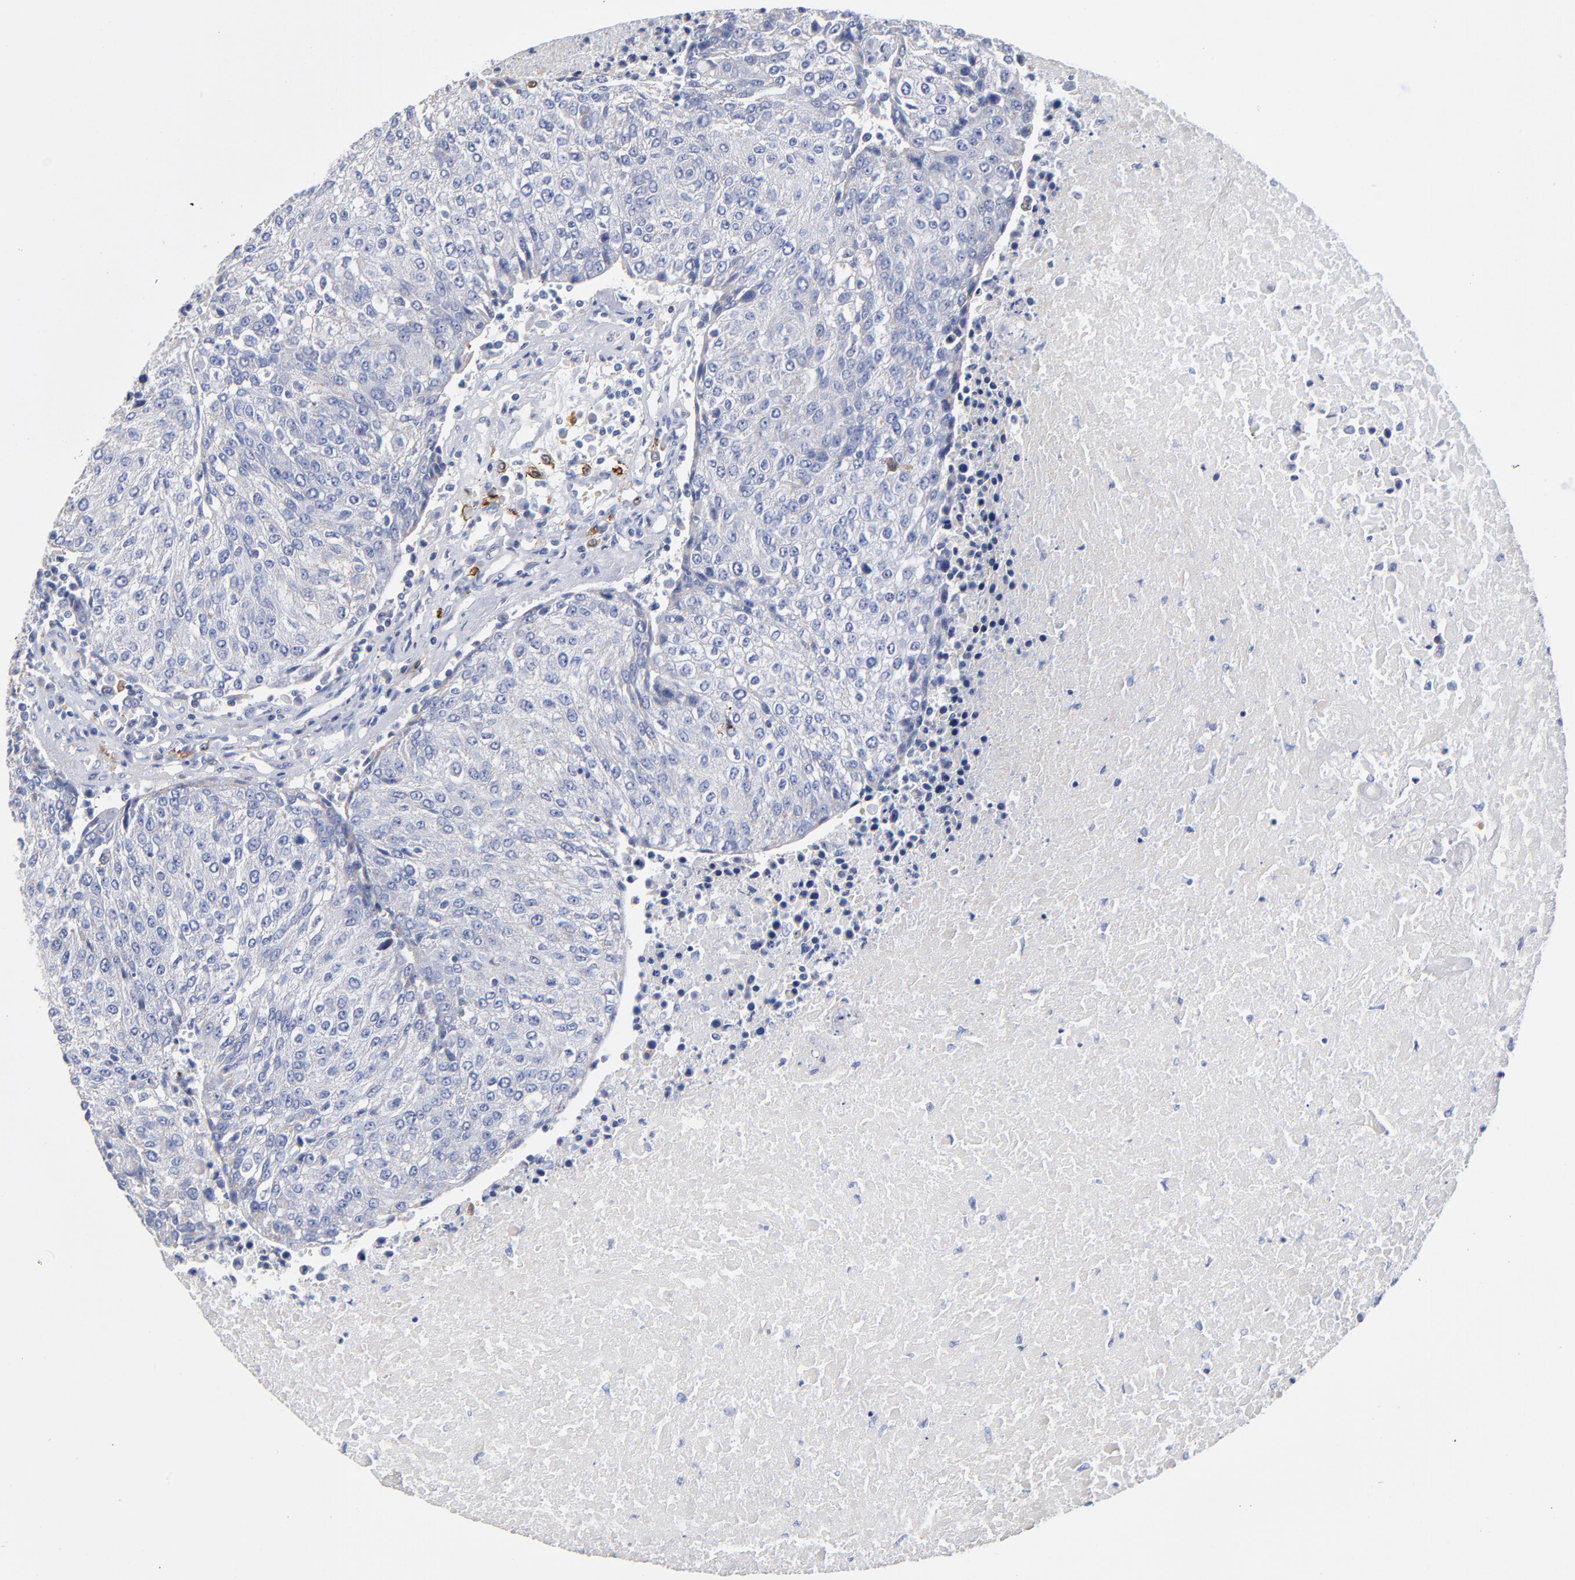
{"staining": {"intensity": "negative", "quantity": "none", "location": "none"}, "tissue": "urothelial cancer", "cell_type": "Tumor cells", "image_type": "cancer", "snomed": [{"axis": "morphology", "description": "Urothelial carcinoma, High grade"}, {"axis": "topography", "description": "Urinary bladder"}], "caption": "This micrograph is of urothelial carcinoma (high-grade) stained with immunohistochemistry (IHC) to label a protein in brown with the nuclei are counter-stained blue. There is no expression in tumor cells.", "gene": "PTP4A1", "patient": {"sex": "female", "age": 85}}